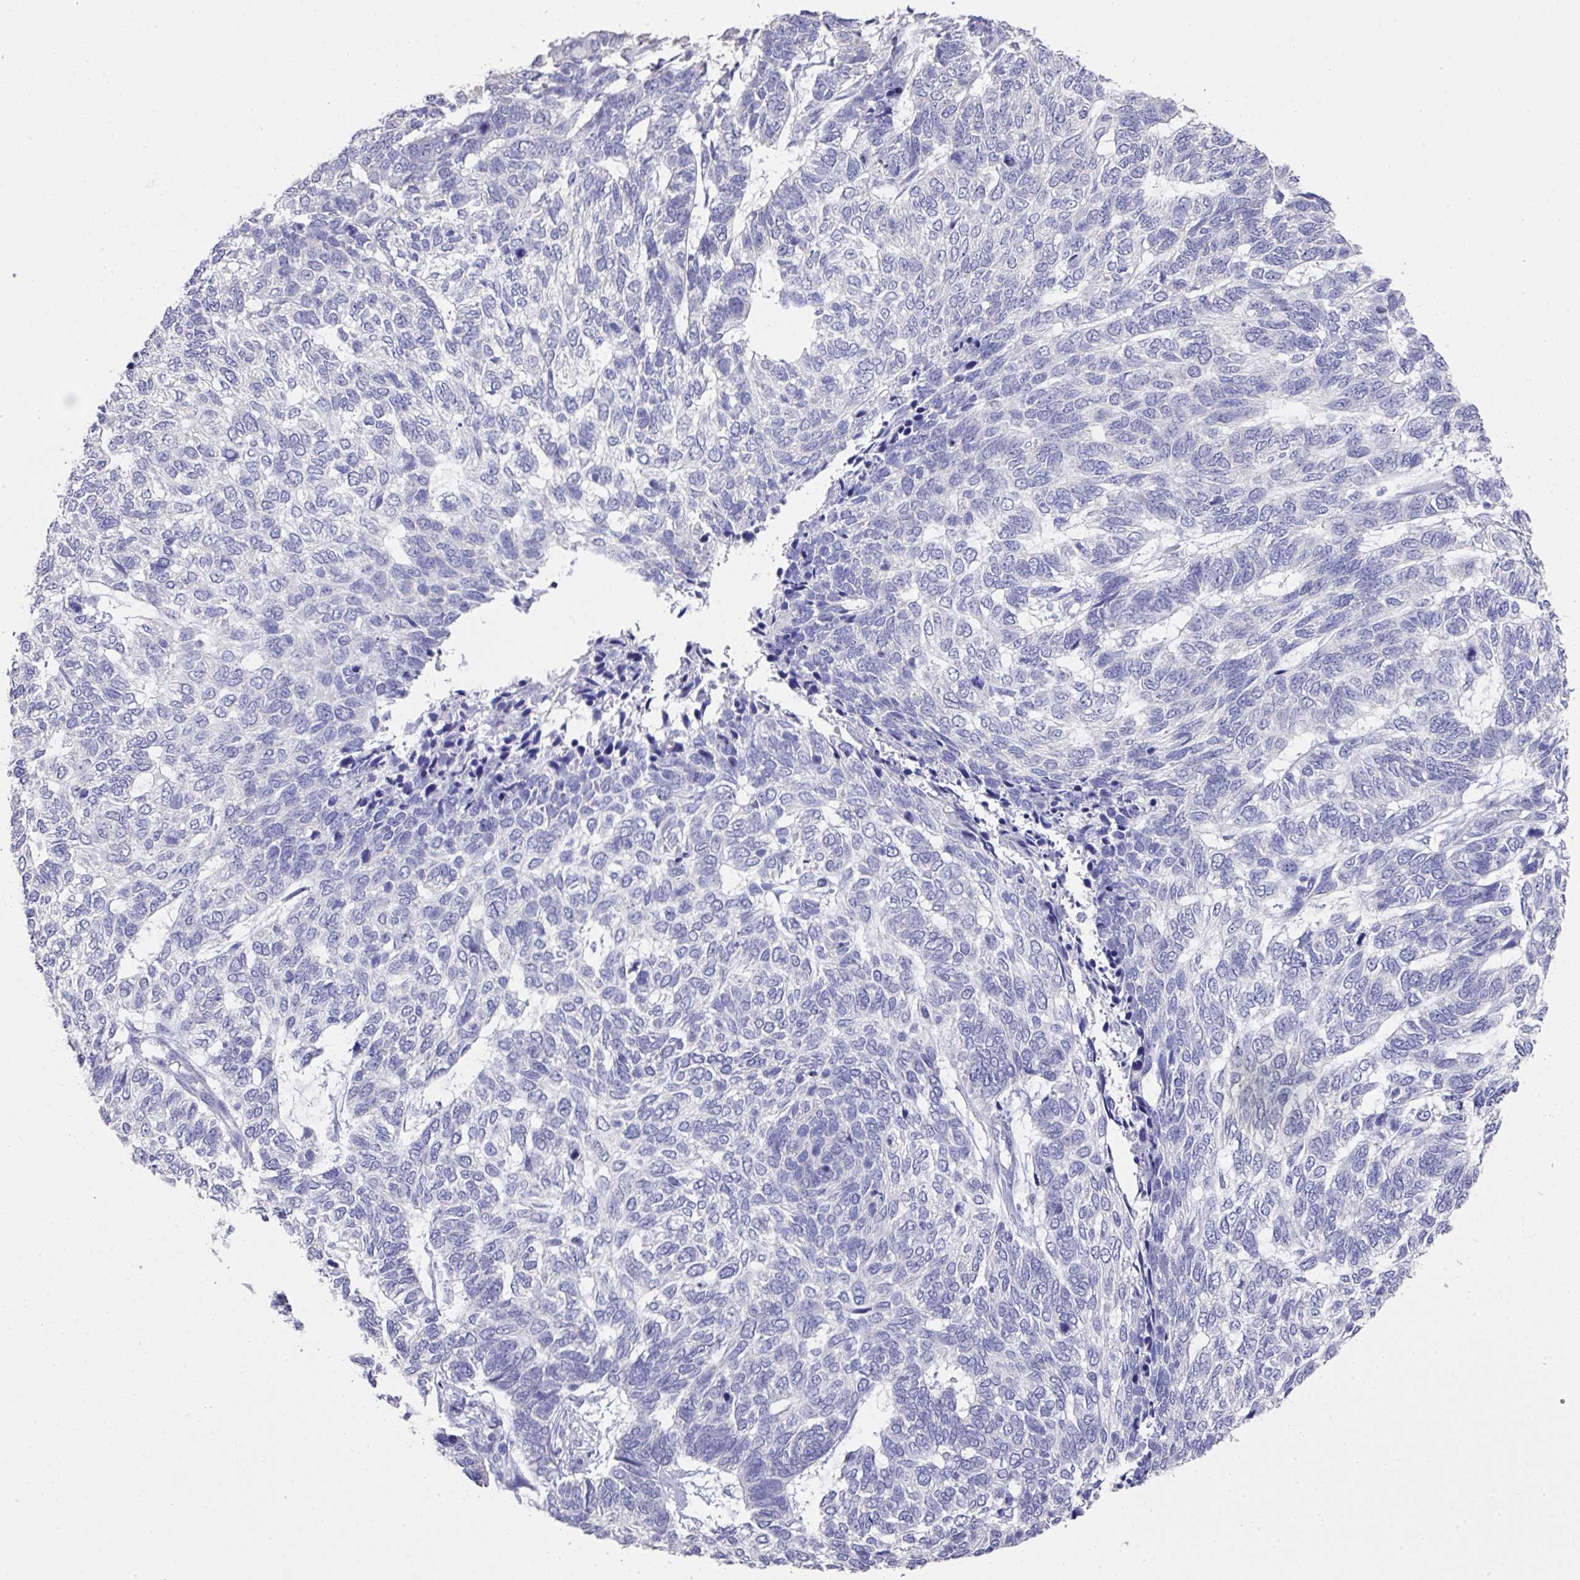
{"staining": {"intensity": "negative", "quantity": "none", "location": "none"}, "tissue": "skin cancer", "cell_type": "Tumor cells", "image_type": "cancer", "snomed": [{"axis": "morphology", "description": "Basal cell carcinoma"}, {"axis": "topography", "description": "Skin"}], "caption": "This is a image of immunohistochemistry (IHC) staining of basal cell carcinoma (skin), which shows no expression in tumor cells.", "gene": "DAZL", "patient": {"sex": "female", "age": 65}}